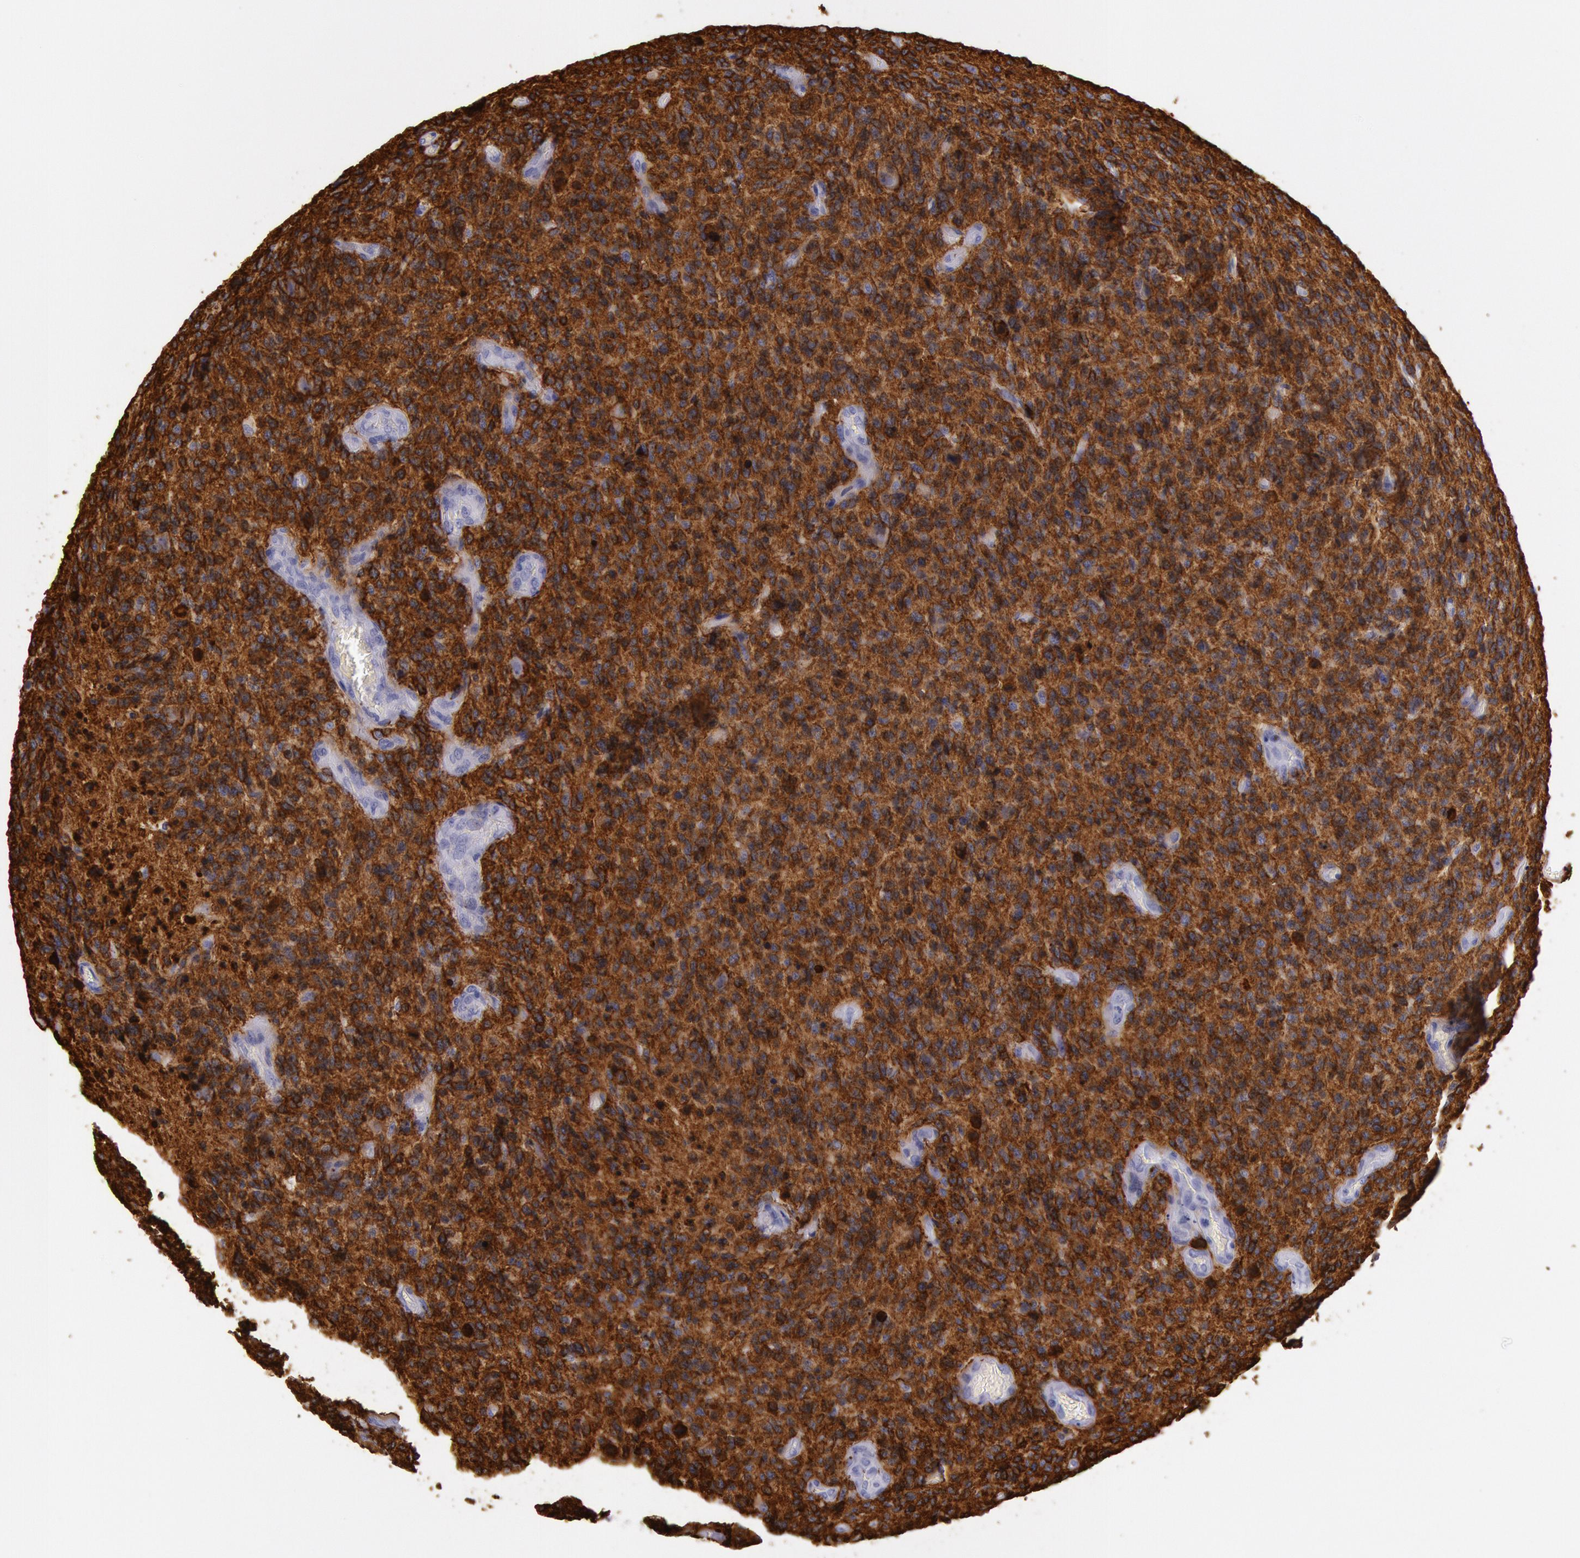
{"staining": {"intensity": "strong", "quantity": ">75%", "location": "cytoplasmic/membranous,nuclear"}, "tissue": "glioma", "cell_type": "Tumor cells", "image_type": "cancer", "snomed": [{"axis": "morphology", "description": "Glioma, malignant, High grade"}, {"axis": "topography", "description": "Brain"}], "caption": "Immunohistochemical staining of glioma shows high levels of strong cytoplasmic/membranous and nuclear positivity in about >75% of tumor cells. (DAB IHC, brown staining for protein, blue staining for nuclei).", "gene": "EGFR", "patient": {"sex": "male", "age": 36}}